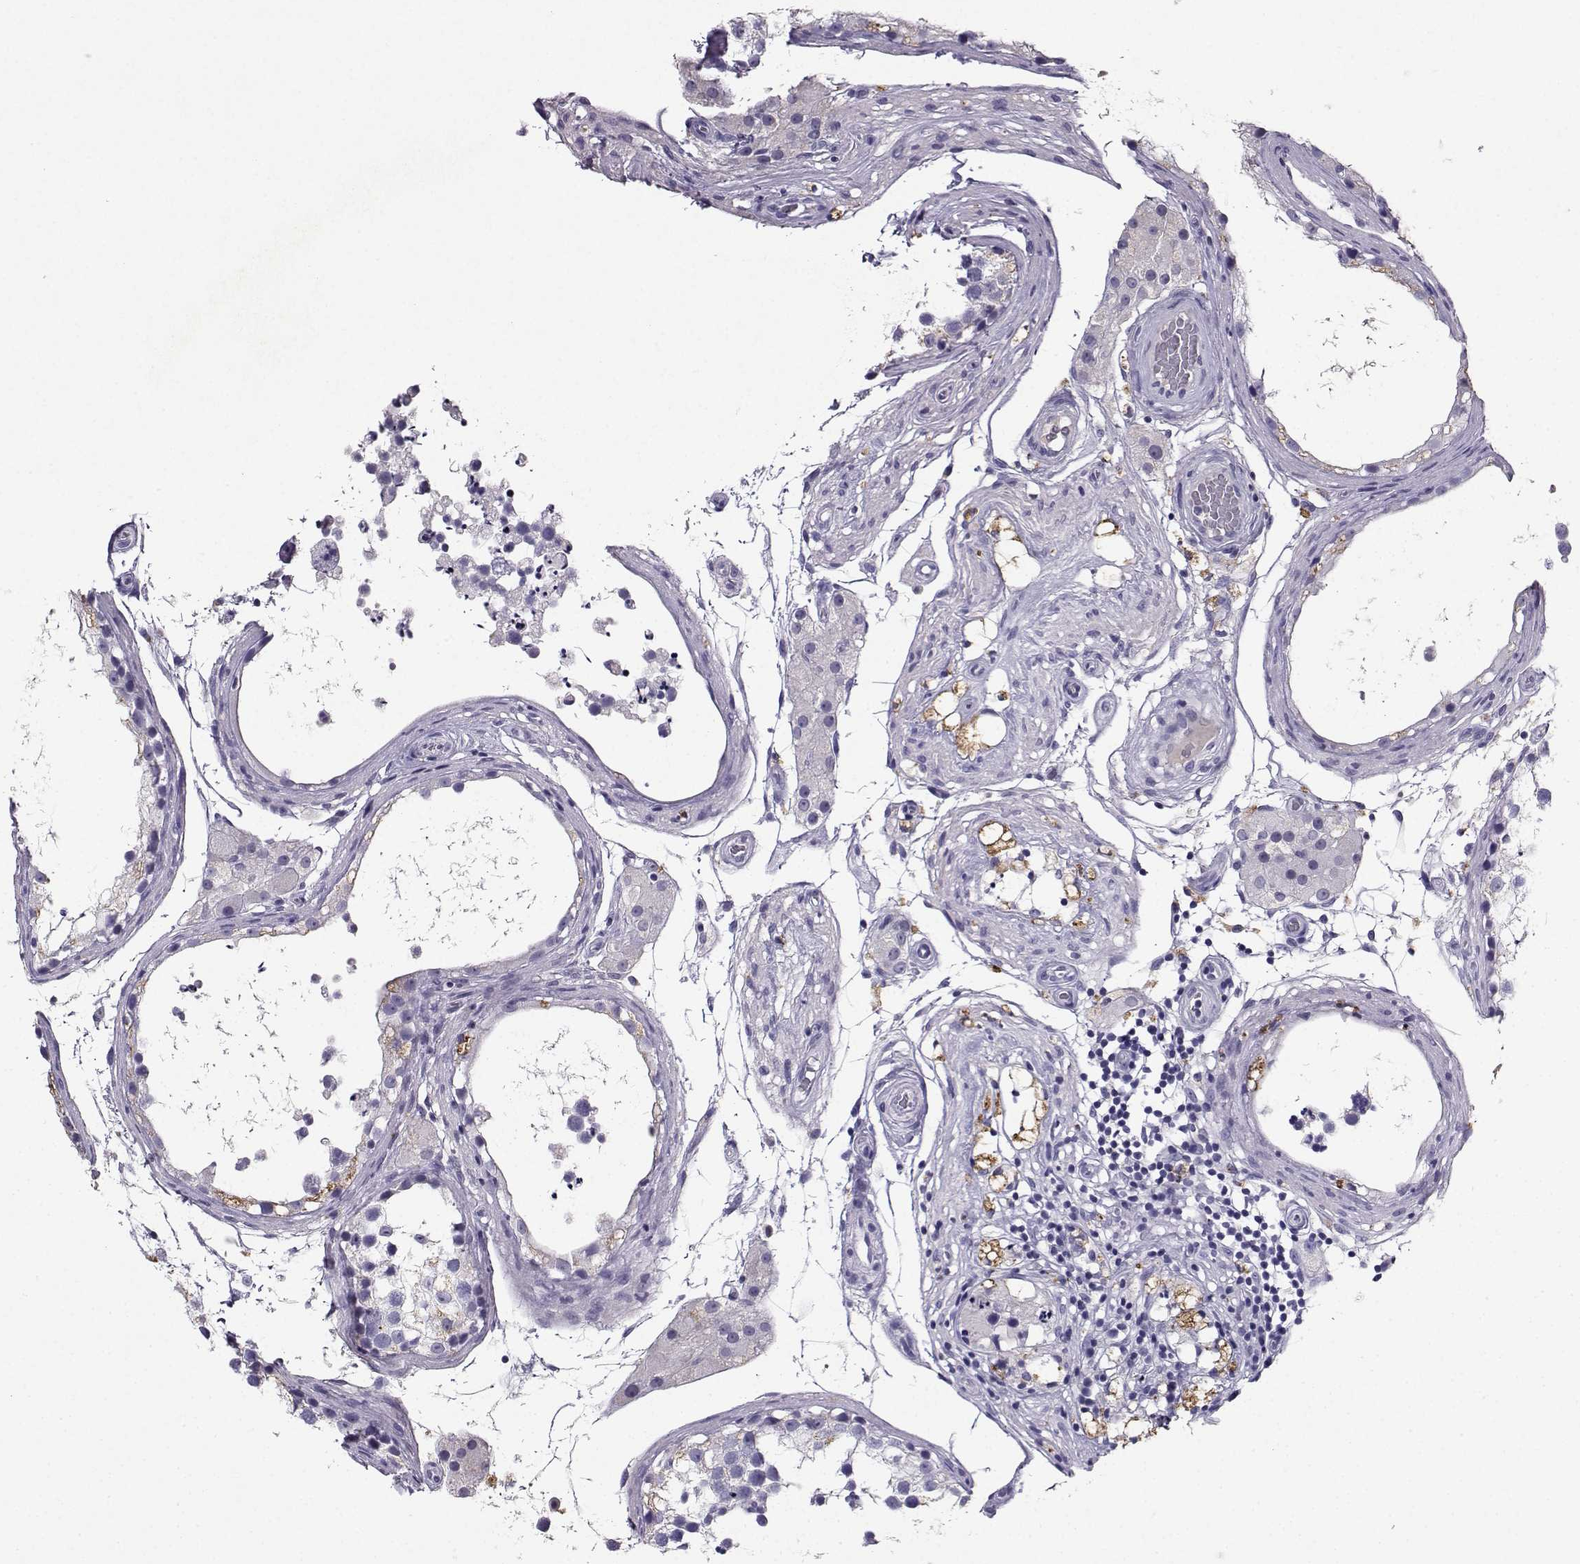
{"staining": {"intensity": "negative", "quantity": "none", "location": "none"}, "tissue": "testis", "cell_type": "Cells in seminiferous ducts", "image_type": "normal", "snomed": [{"axis": "morphology", "description": "Normal tissue, NOS"}, {"axis": "morphology", "description": "Seminoma, NOS"}, {"axis": "topography", "description": "Testis"}], "caption": "This histopathology image is of unremarkable testis stained with IHC to label a protein in brown with the nuclei are counter-stained blue. There is no expression in cells in seminiferous ducts. (Brightfield microscopy of DAB (3,3'-diaminobenzidine) IHC at high magnification).", "gene": "GRIK4", "patient": {"sex": "male", "age": 65}}